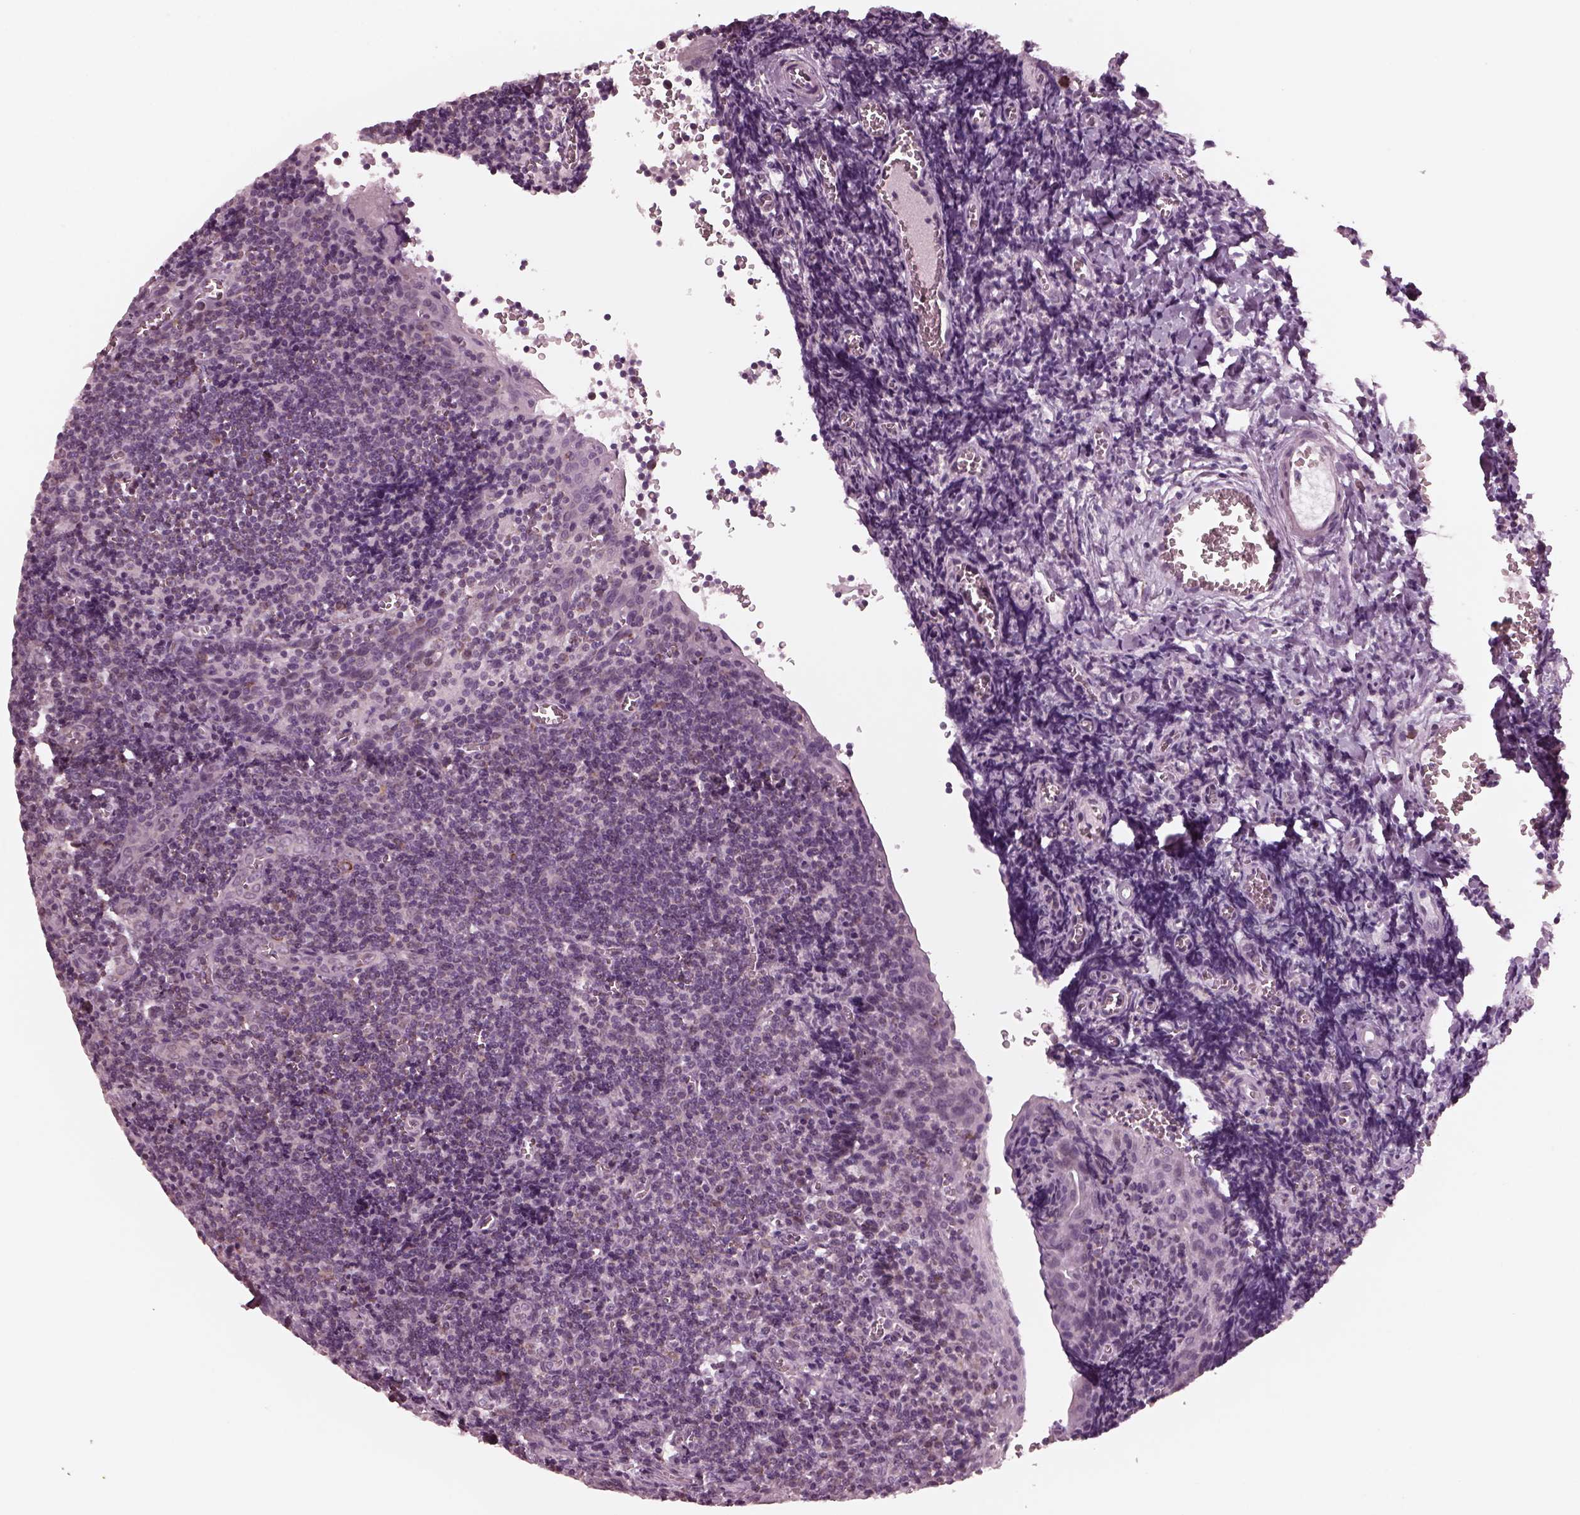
{"staining": {"intensity": "moderate", "quantity": "<25%", "location": "cytoplasmic/membranous"}, "tissue": "tonsil", "cell_type": "Germinal center cells", "image_type": "normal", "snomed": [{"axis": "morphology", "description": "Normal tissue, NOS"}, {"axis": "morphology", "description": "Inflammation, NOS"}, {"axis": "topography", "description": "Tonsil"}], "caption": "A high-resolution histopathology image shows IHC staining of benign tonsil, which shows moderate cytoplasmic/membranous staining in approximately <25% of germinal center cells. The staining was performed using DAB, with brown indicating positive protein expression. Nuclei are stained blue with hematoxylin.", "gene": "CELSR3", "patient": {"sex": "female", "age": 31}}